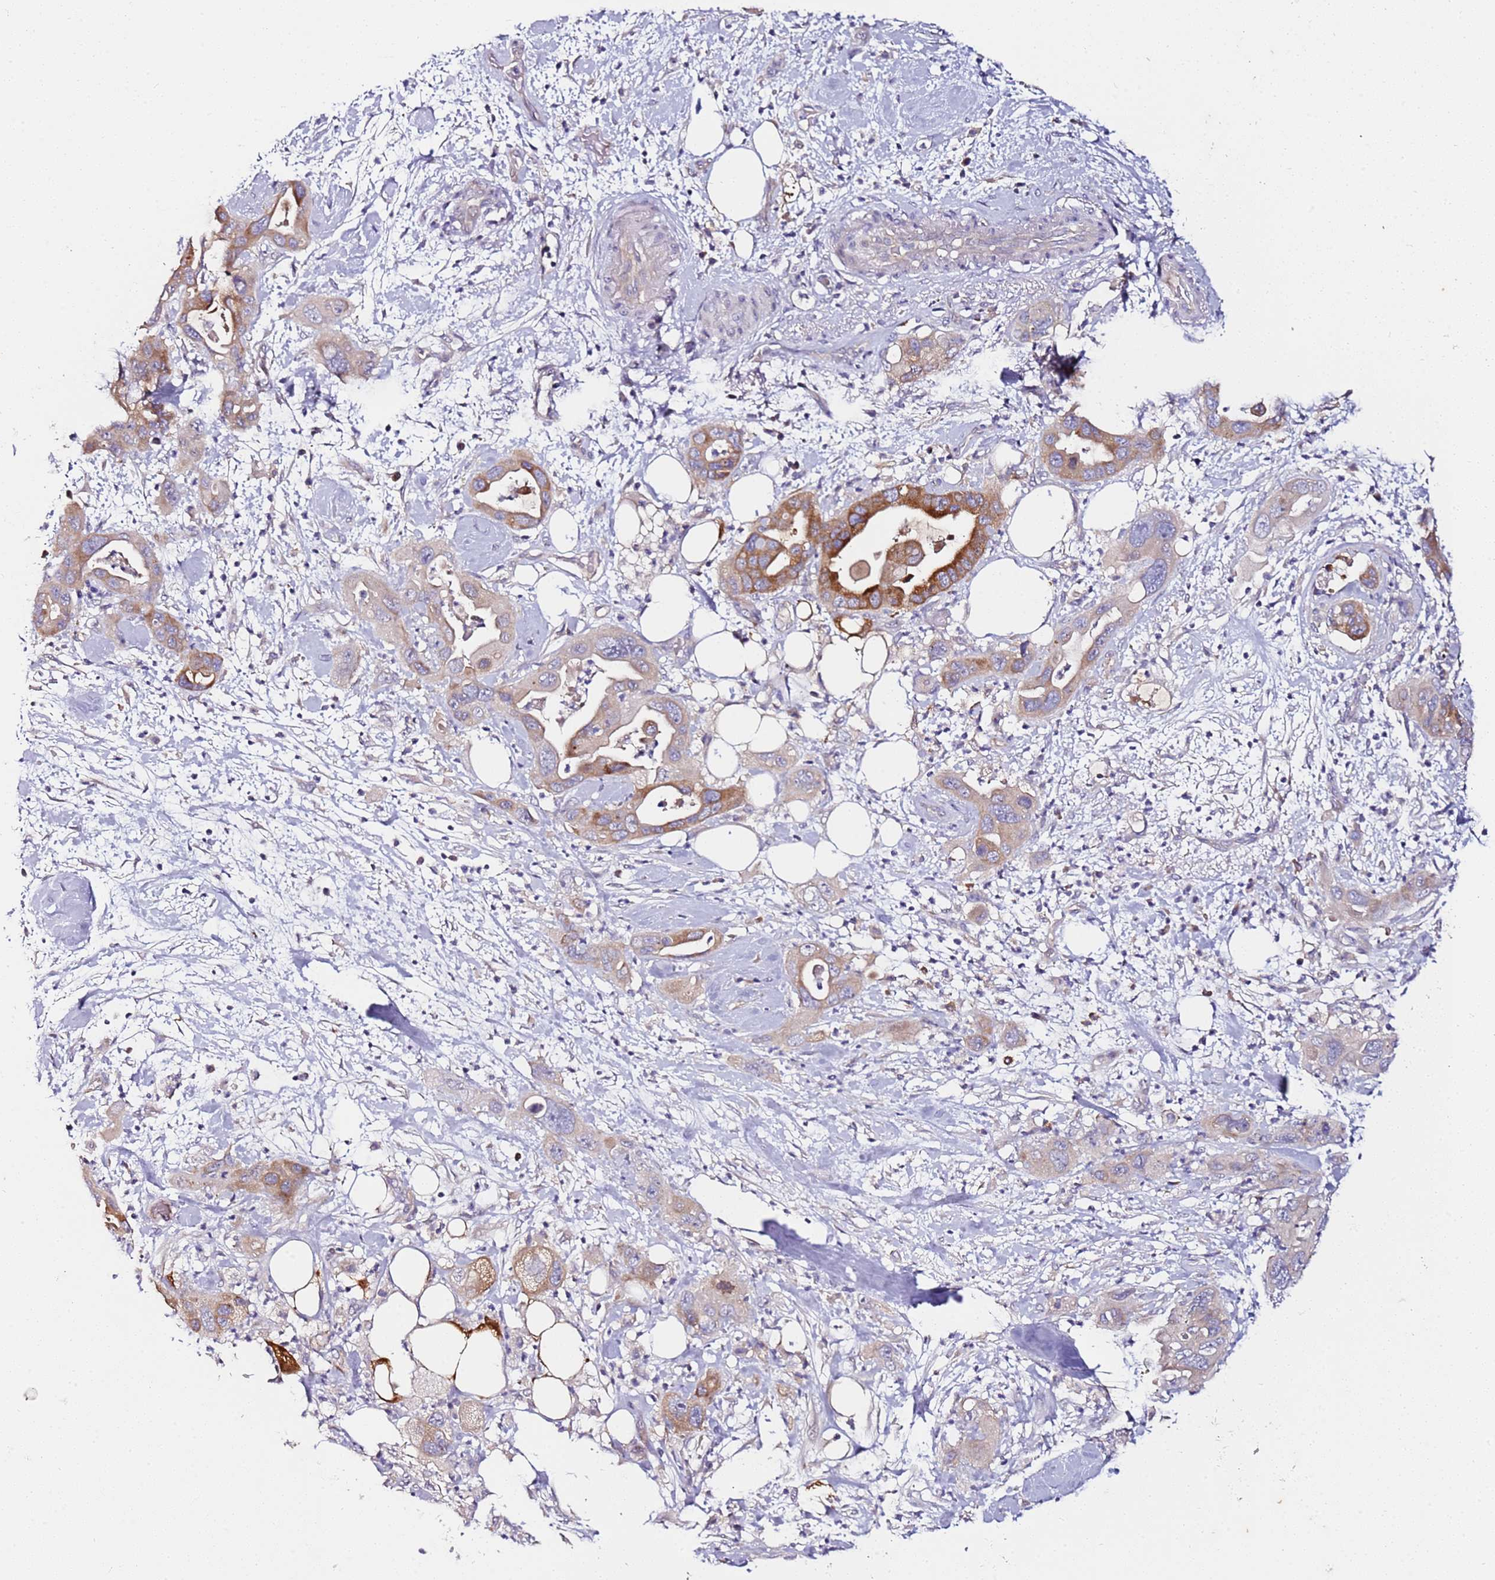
{"staining": {"intensity": "strong", "quantity": "25%-75%", "location": "cytoplasmic/membranous"}, "tissue": "pancreatic cancer", "cell_type": "Tumor cells", "image_type": "cancer", "snomed": [{"axis": "morphology", "description": "Adenocarcinoma, NOS"}, {"axis": "topography", "description": "Pancreas"}], "caption": "Pancreatic cancer (adenocarcinoma) tissue shows strong cytoplasmic/membranous expression in approximately 25%-75% of tumor cells", "gene": "SRRM5", "patient": {"sex": "female", "age": 71}}